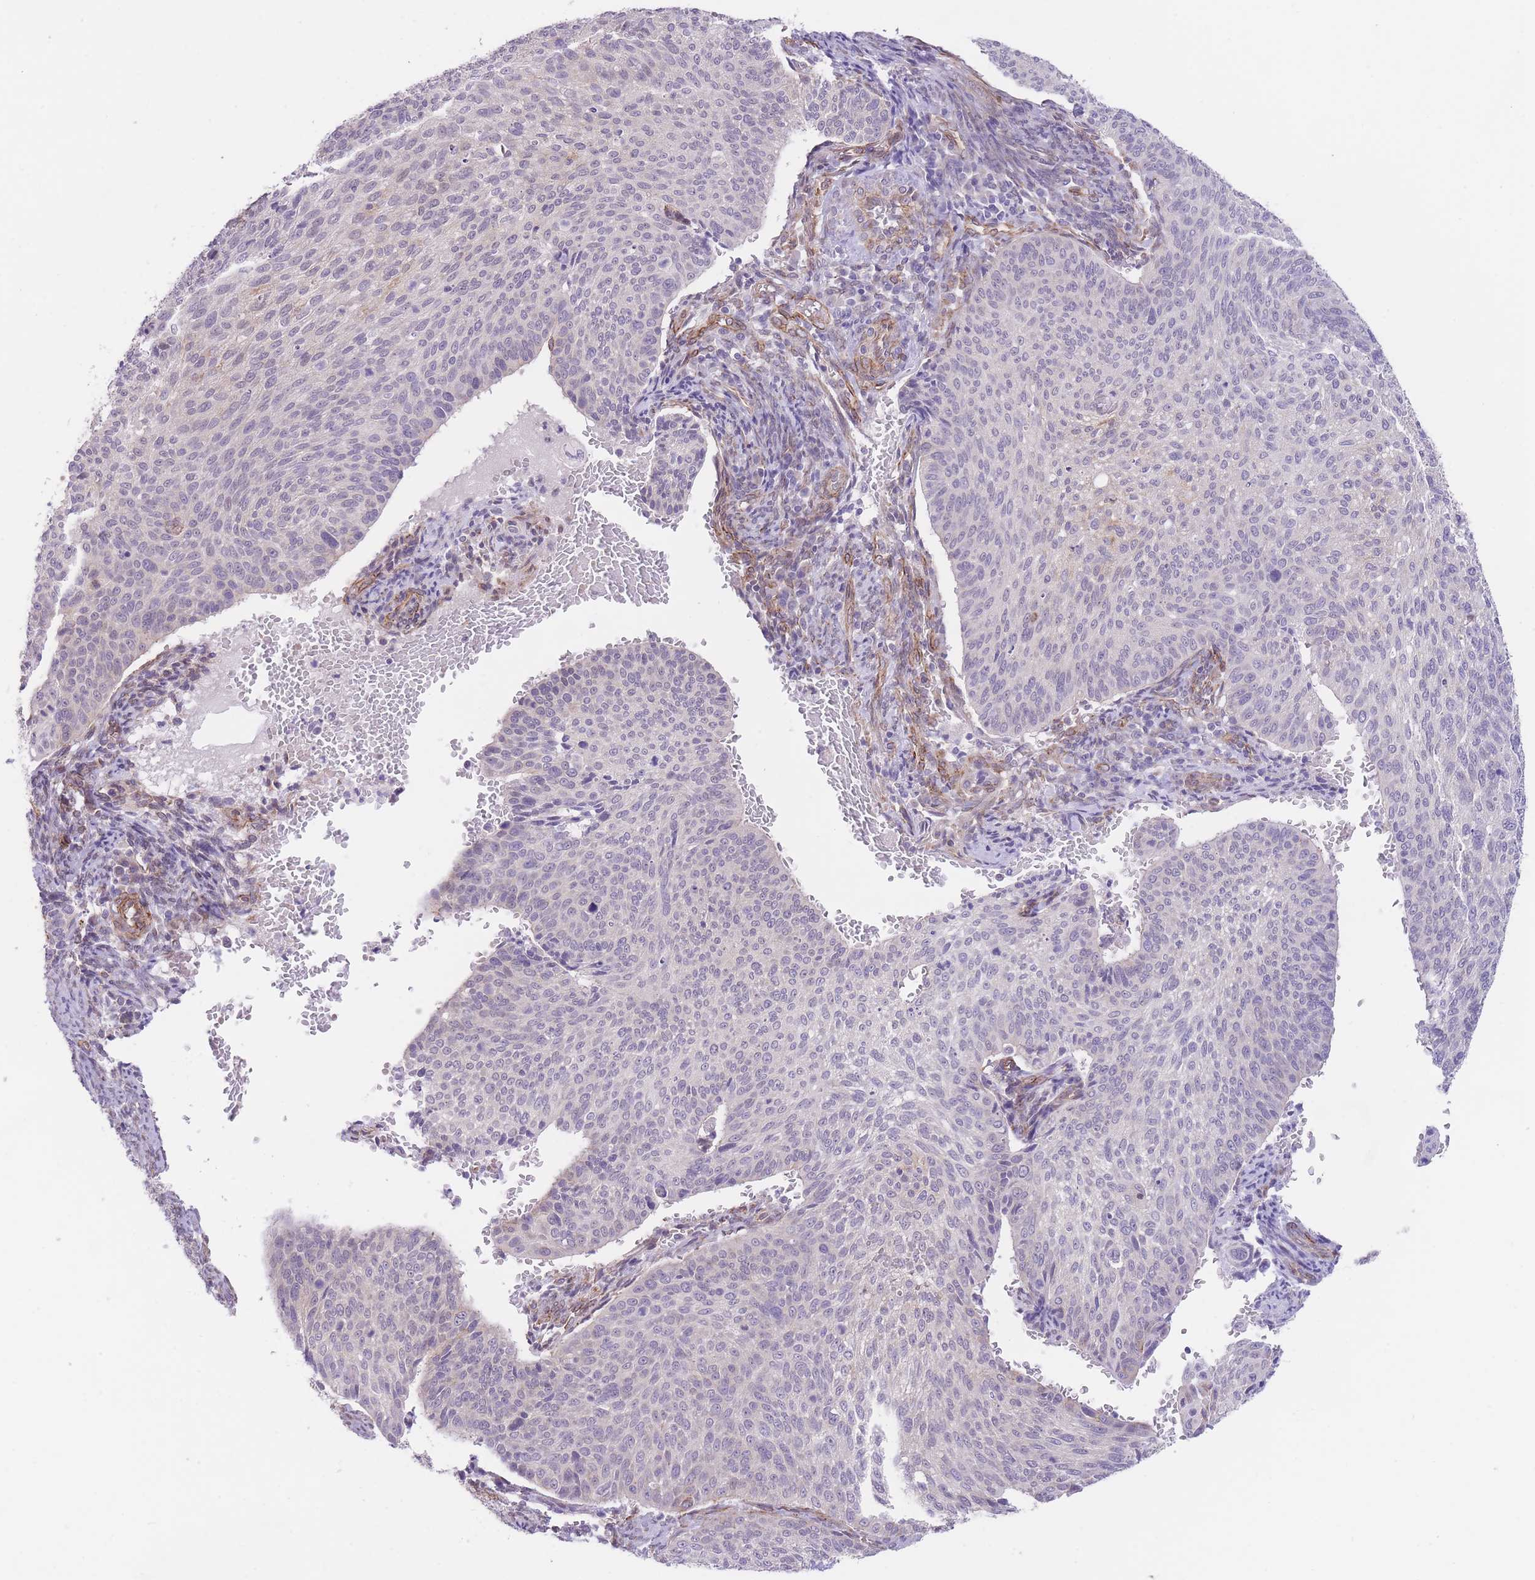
{"staining": {"intensity": "negative", "quantity": "none", "location": "none"}, "tissue": "cervical cancer", "cell_type": "Tumor cells", "image_type": "cancer", "snomed": [{"axis": "morphology", "description": "Squamous cell carcinoma, NOS"}, {"axis": "topography", "description": "Cervix"}], "caption": "A high-resolution histopathology image shows immunohistochemistry staining of cervical squamous cell carcinoma, which reveals no significant positivity in tumor cells.", "gene": "QTRT1", "patient": {"sex": "female", "age": 70}}